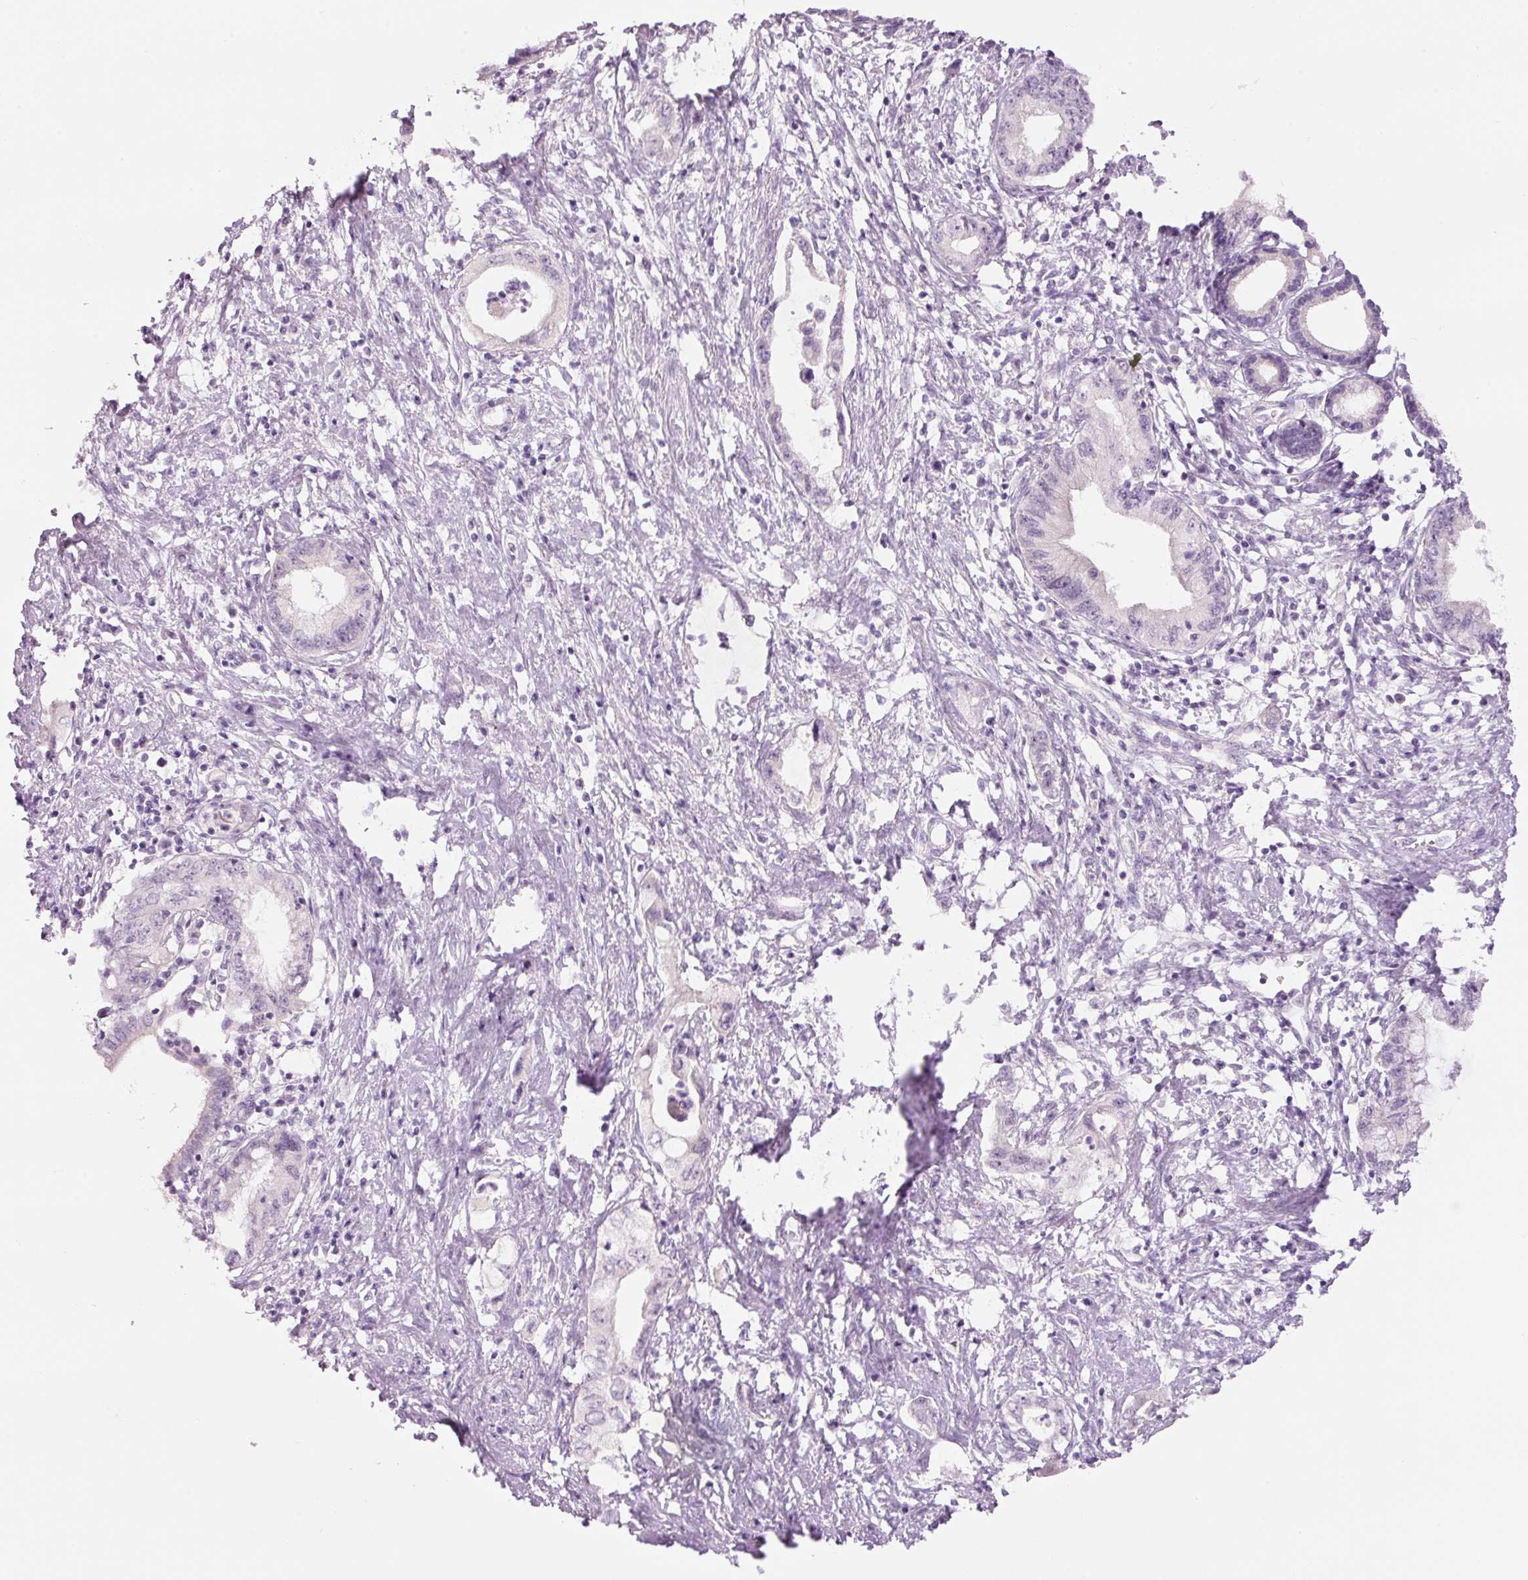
{"staining": {"intensity": "negative", "quantity": "none", "location": "none"}, "tissue": "pancreatic cancer", "cell_type": "Tumor cells", "image_type": "cancer", "snomed": [{"axis": "morphology", "description": "Adenocarcinoma, NOS"}, {"axis": "topography", "description": "Pancreas"}], "caption": "Tumor cells are negative for protein expression in human adenocarcinoma (pancreatic).", "gene": "GCG", "patient": {"sex": "female", "age": 73}}